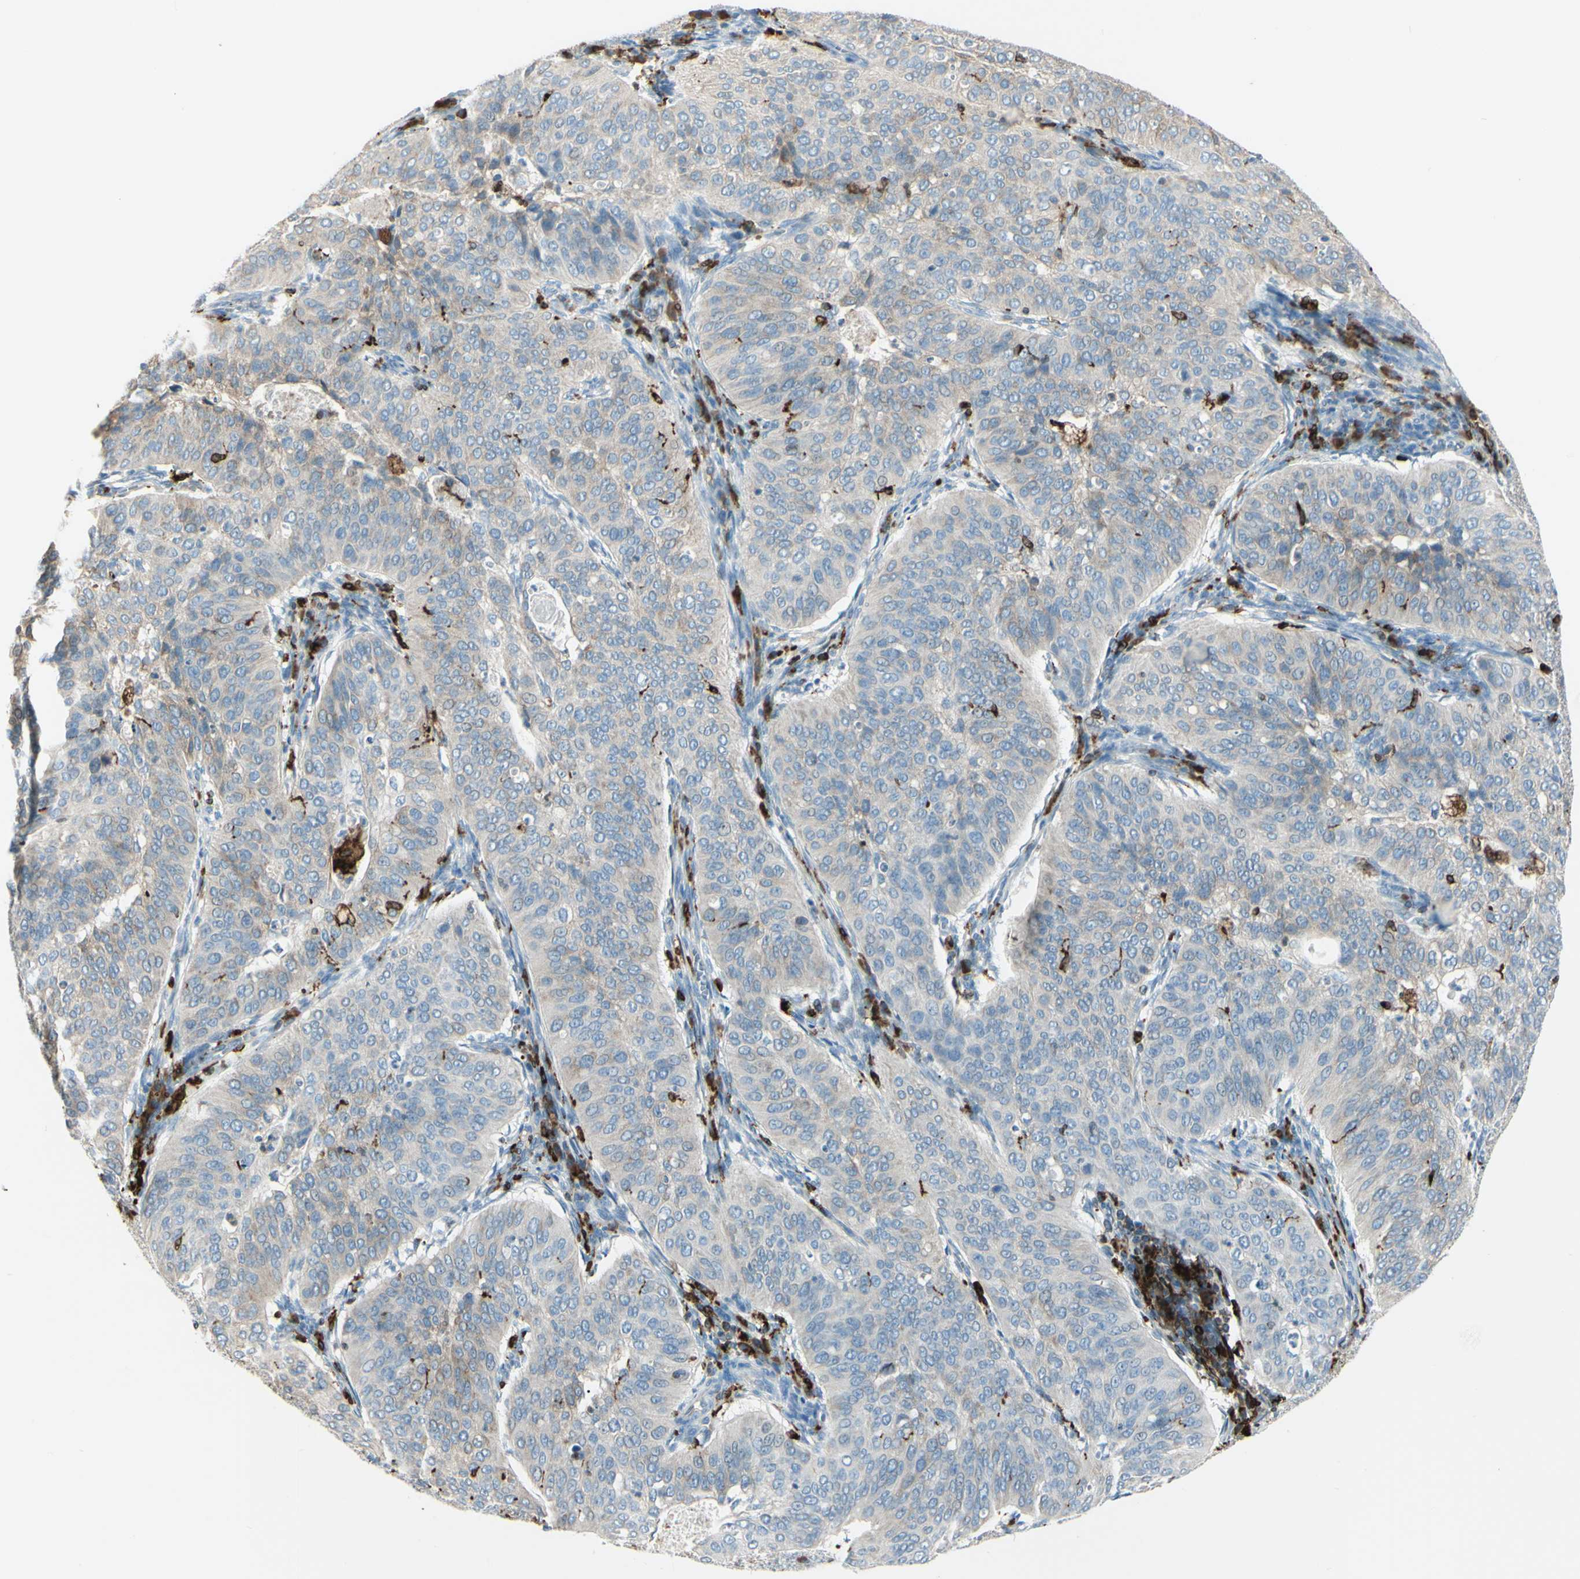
{"staining": {"intensity": "weak", "quantity": "25%-75%", "location": "cytoplasmic/membranous"}, "tissue": "cervical cancer", "cell_type": "Tumor cells", "image_type": "cancer", "snomed": [{"axis": "morphology", "description": "Normal tissue, NOS"}, {"axis": "morphology", "description": "Squamous cell carcinoma, NOS"}, {"axis": "topography", "description": "Cervix"}], "caption": "Cervical cancer (squamous cell carcinoma) was stained to show a protein in brown. There is low levels of weak cytoplasmic/membranous expression in approximately 25%-75% of tumor cells.", "gene": "CD74", "patient": {"sex": "female", "age": 39}}